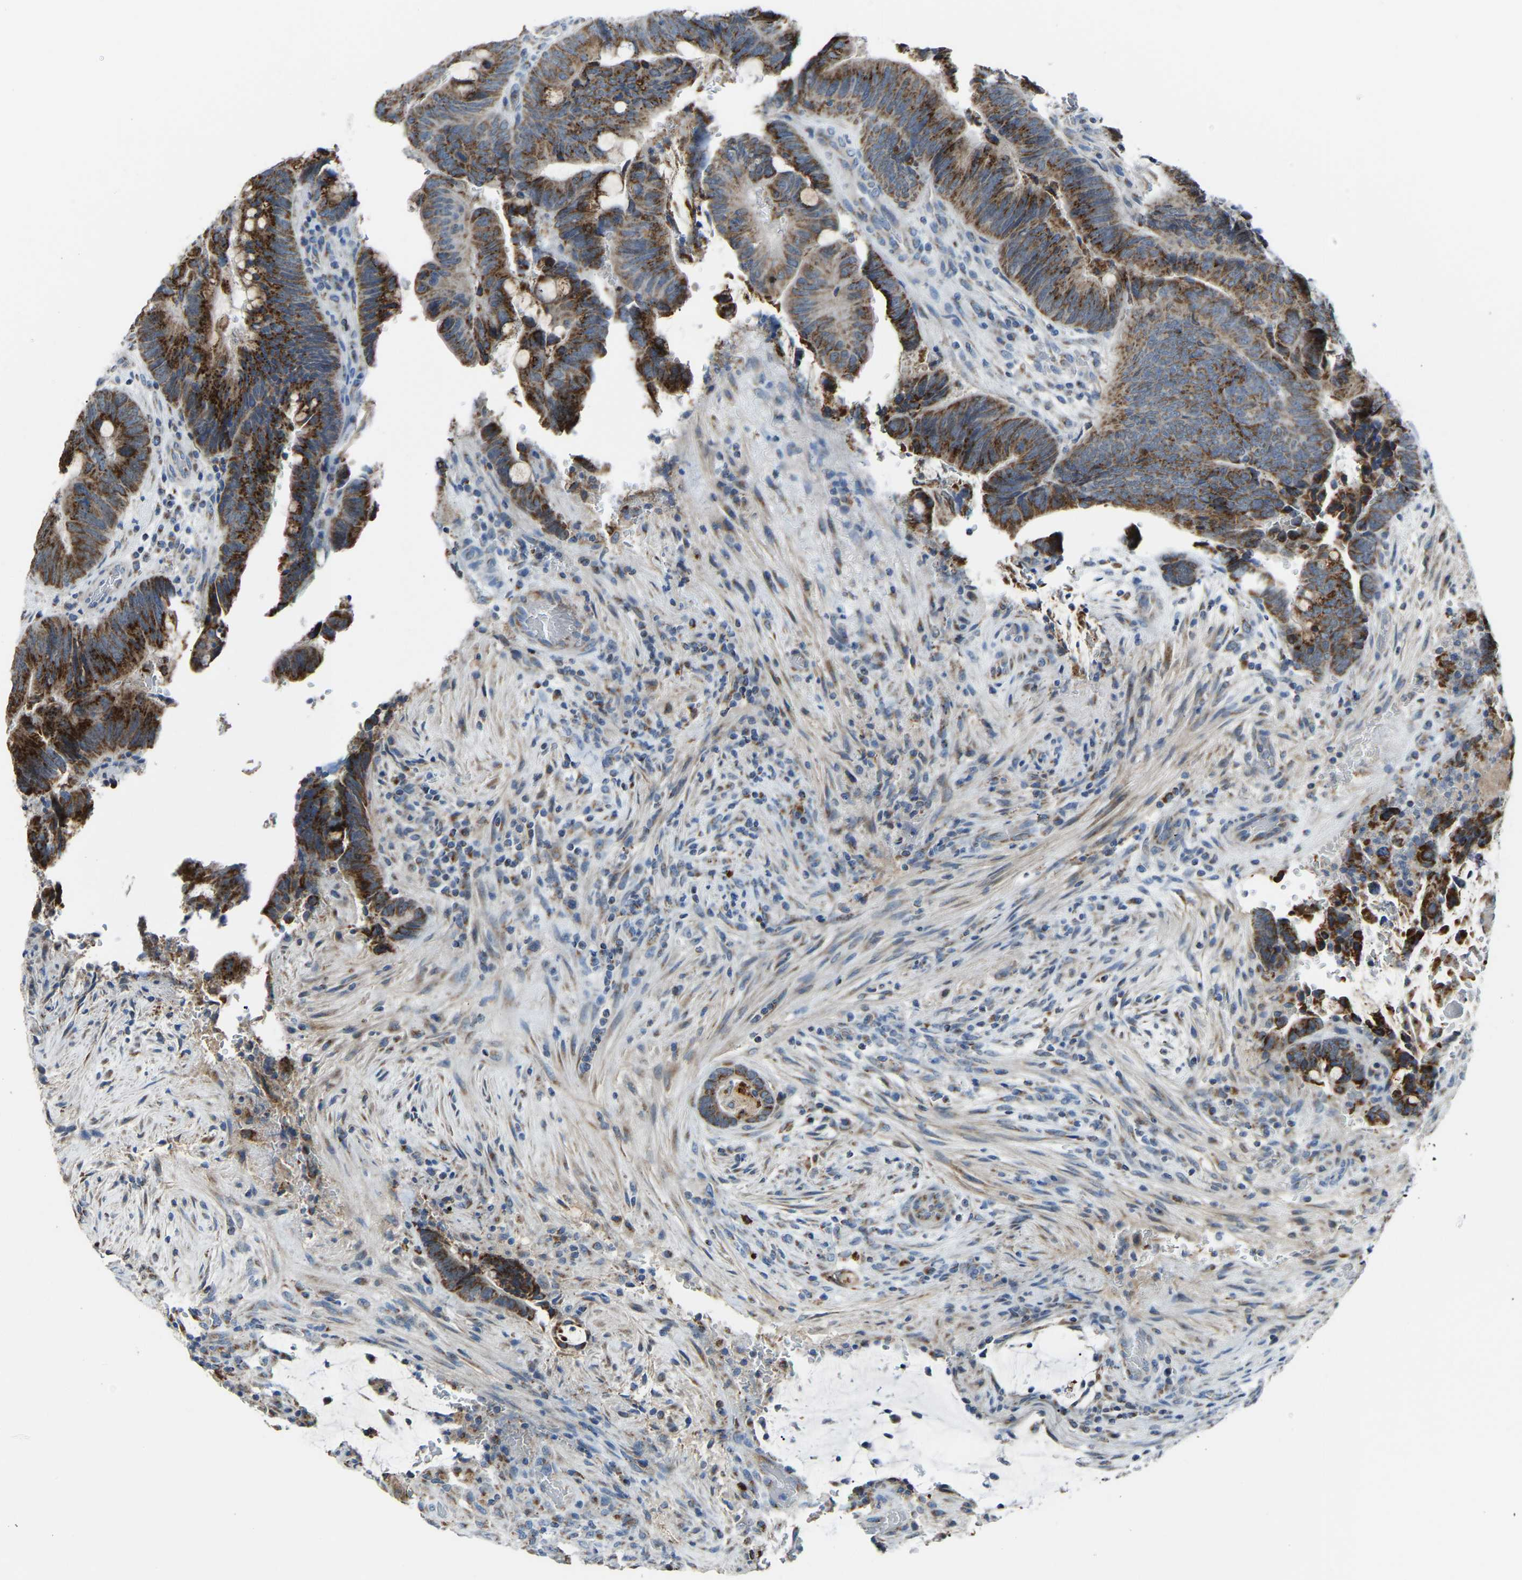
{"staining": {"intensity": "strong", "quantity": ">75%", "location": "cytoplasmic/membranous"}, "tissue": "colorectal cancer", "cell_type": "Tumor cells", "image_type": "cancer", "snomed": [{"axis": "morphology", "description": "Normal tissue, NOS"}, {"axis": "morphology", "description": "Adenocarcinoma, NOS"}, {"axis": "topography", "description": "Rectum"}, {"axis": "topography", "description": "Peripheral nerve tissue"}], "caption": "High-magnification brightfield microscopy of colorectal cancer stained with DAB (brown) and counterstained with hematoxylin (blue). tumor cells exhibit strong cytoplasmic/membranous staining is present in approximately>75% of cells.", "gene": "CANT1", "patient": {"sex": "male", "age": 92}}